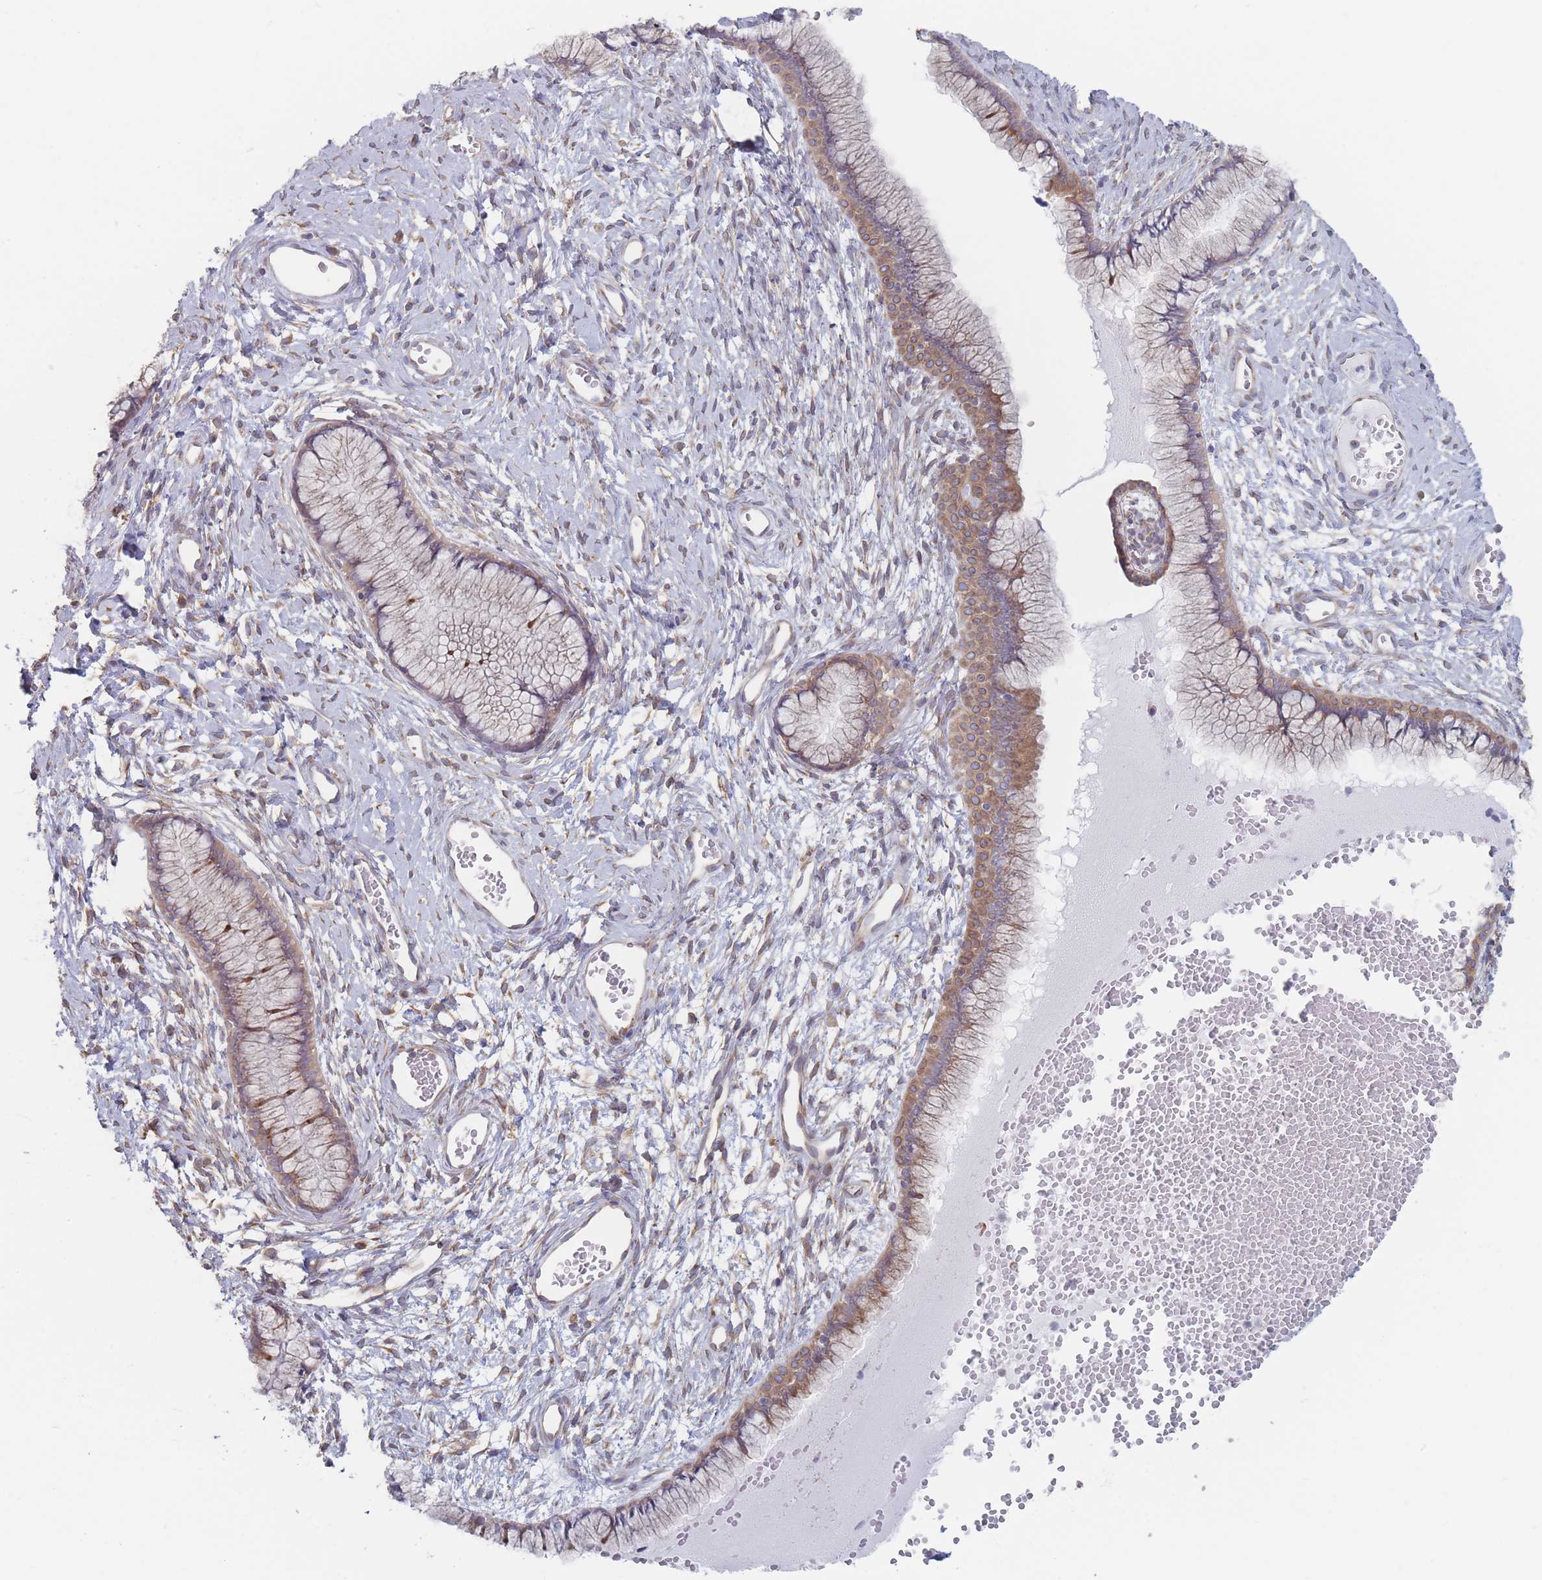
{"staining": {"intensity": "moderate", "quantity": "25%-75%", "location": "cytoplasmic/membranous"}, "tissue": "cervix", "cell_type": "Glandular cells", "image_type": "normal", "snomed": [{"axis": "morphology", "description": "Normal tissue, NOS"}, {"axis": "topography", "description": "Cervix"}], "caption": "Protein expression analysis of benign human cervix reveals moderate cytoplasmic/membranous expression in approximately 25%-75% of glandular cells. (Stains: DAB (3,3'-diaminobenzidine) in brown, nuclei in blue, Microscopy: brightfield microscopy at high magnification).", "gene": "KDSR", "patient": {"sex": "female", "age": 42}}